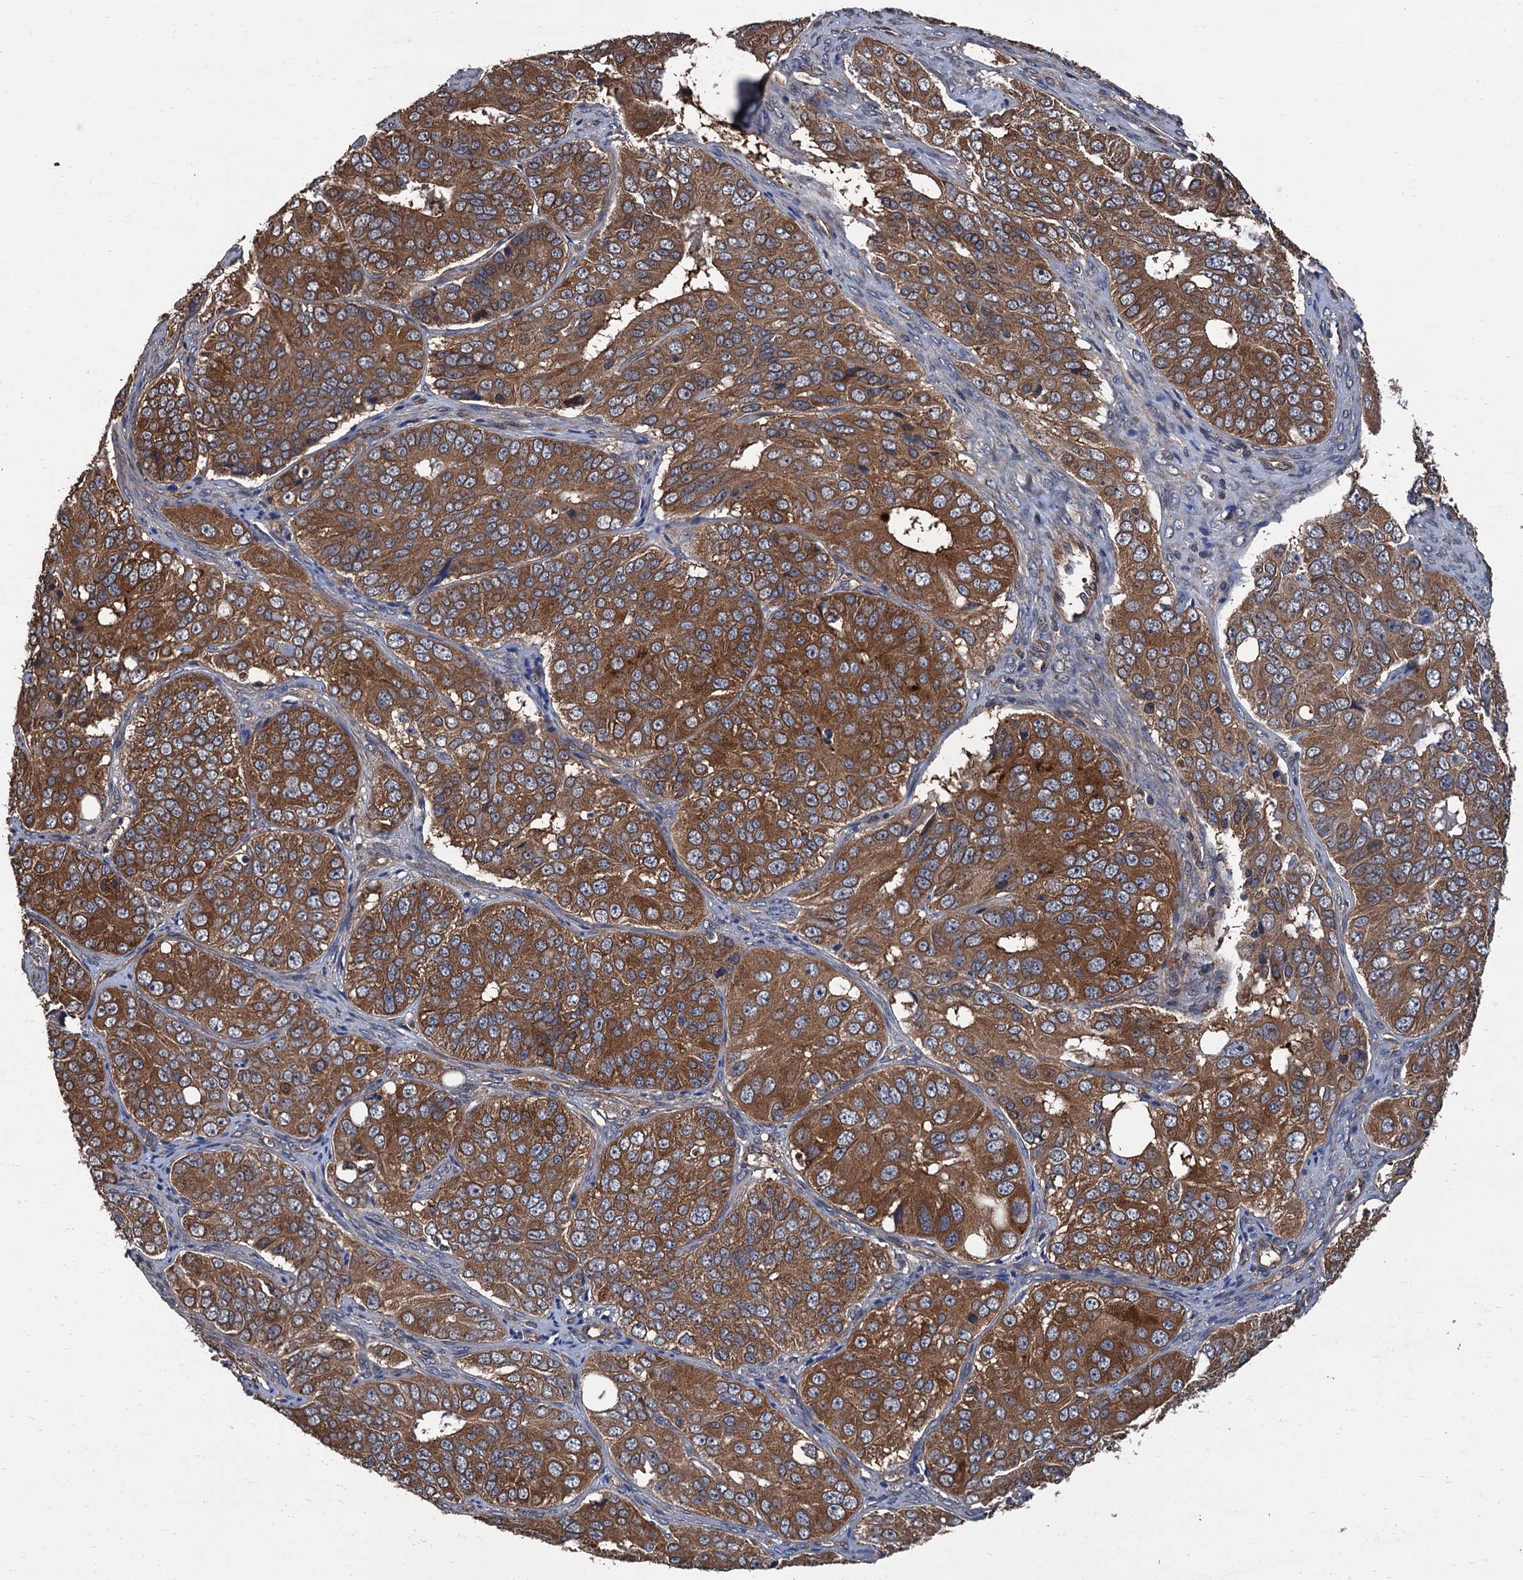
{"staining": {"intensity": "moderate", "quantity": ">75%", "location": "cytoplasmic/membranous"}, "tissue": "ovarian cancer", "cell_type": "Tumor cells", "image_type": "cancer", "snomed": [{"axis": "morphology", "description": "Carcinoma, endometroid"}, {"axis": "topography", "description": "Ovary"}], "caption": "Brown immunohistochemical staining in human ovarian cancer (endometroid carcinoma) displays moderate cytoplasmic/membranous expression in approximately >75% of tumor cells.", "gene": "PPP4R1", "patient": {"sex": "female", "age": 51}}